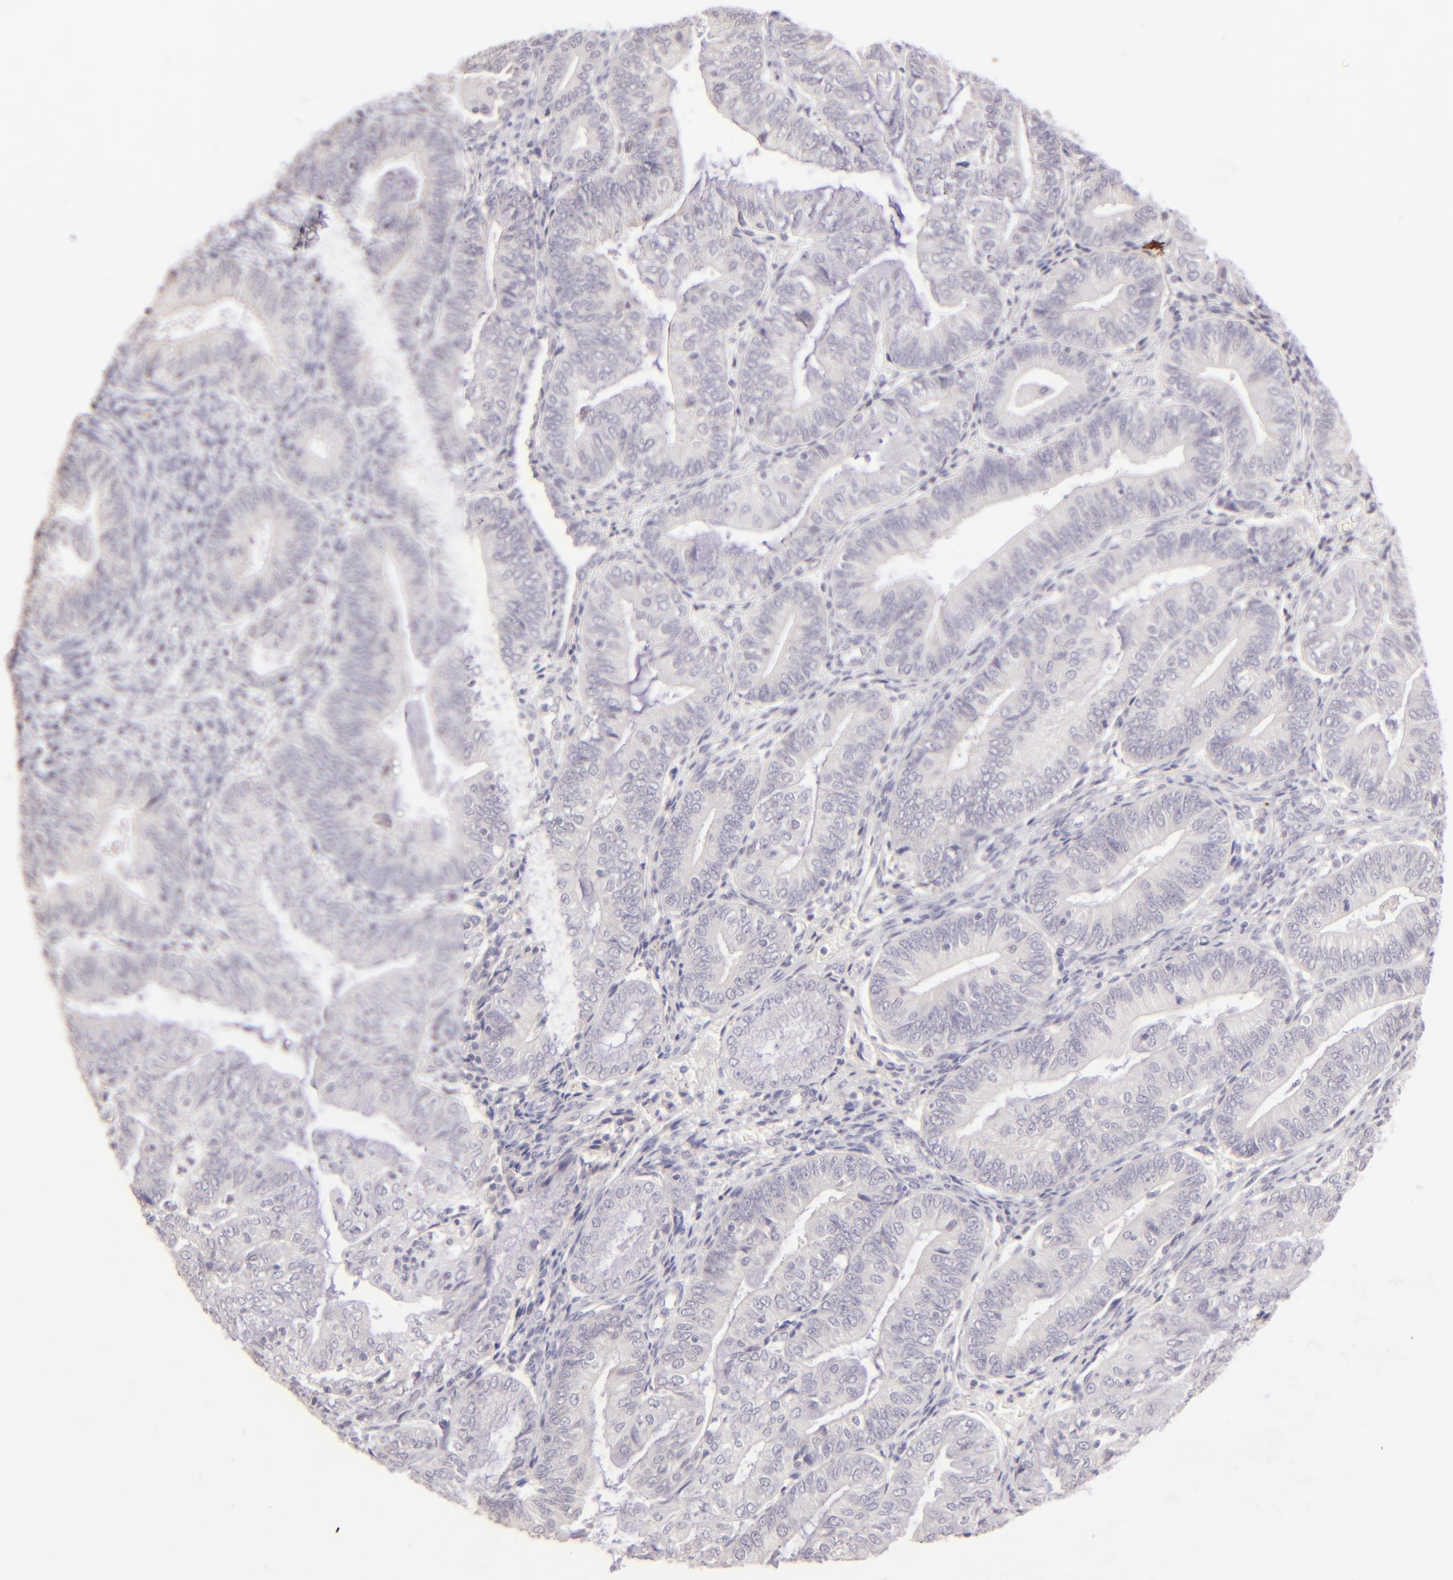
{"staining": {"intensity": "negative", "quantity": "none", "location": "none"}, "tissue": "endometrial cancer", "cell_type": "Tumor cells", "image_type": "cancer", "snomed": [{"axis": "morphology", "description": "Adenocarcinoma, NOS"}, {"axis": "topography", "description": "Endometrium"}], "caption": "There is no significant positivity in tumor cells of endometrial adenocarcinoma.", "gene": "MAGEA1", "patient": {"sex": "female", "age": 55}}